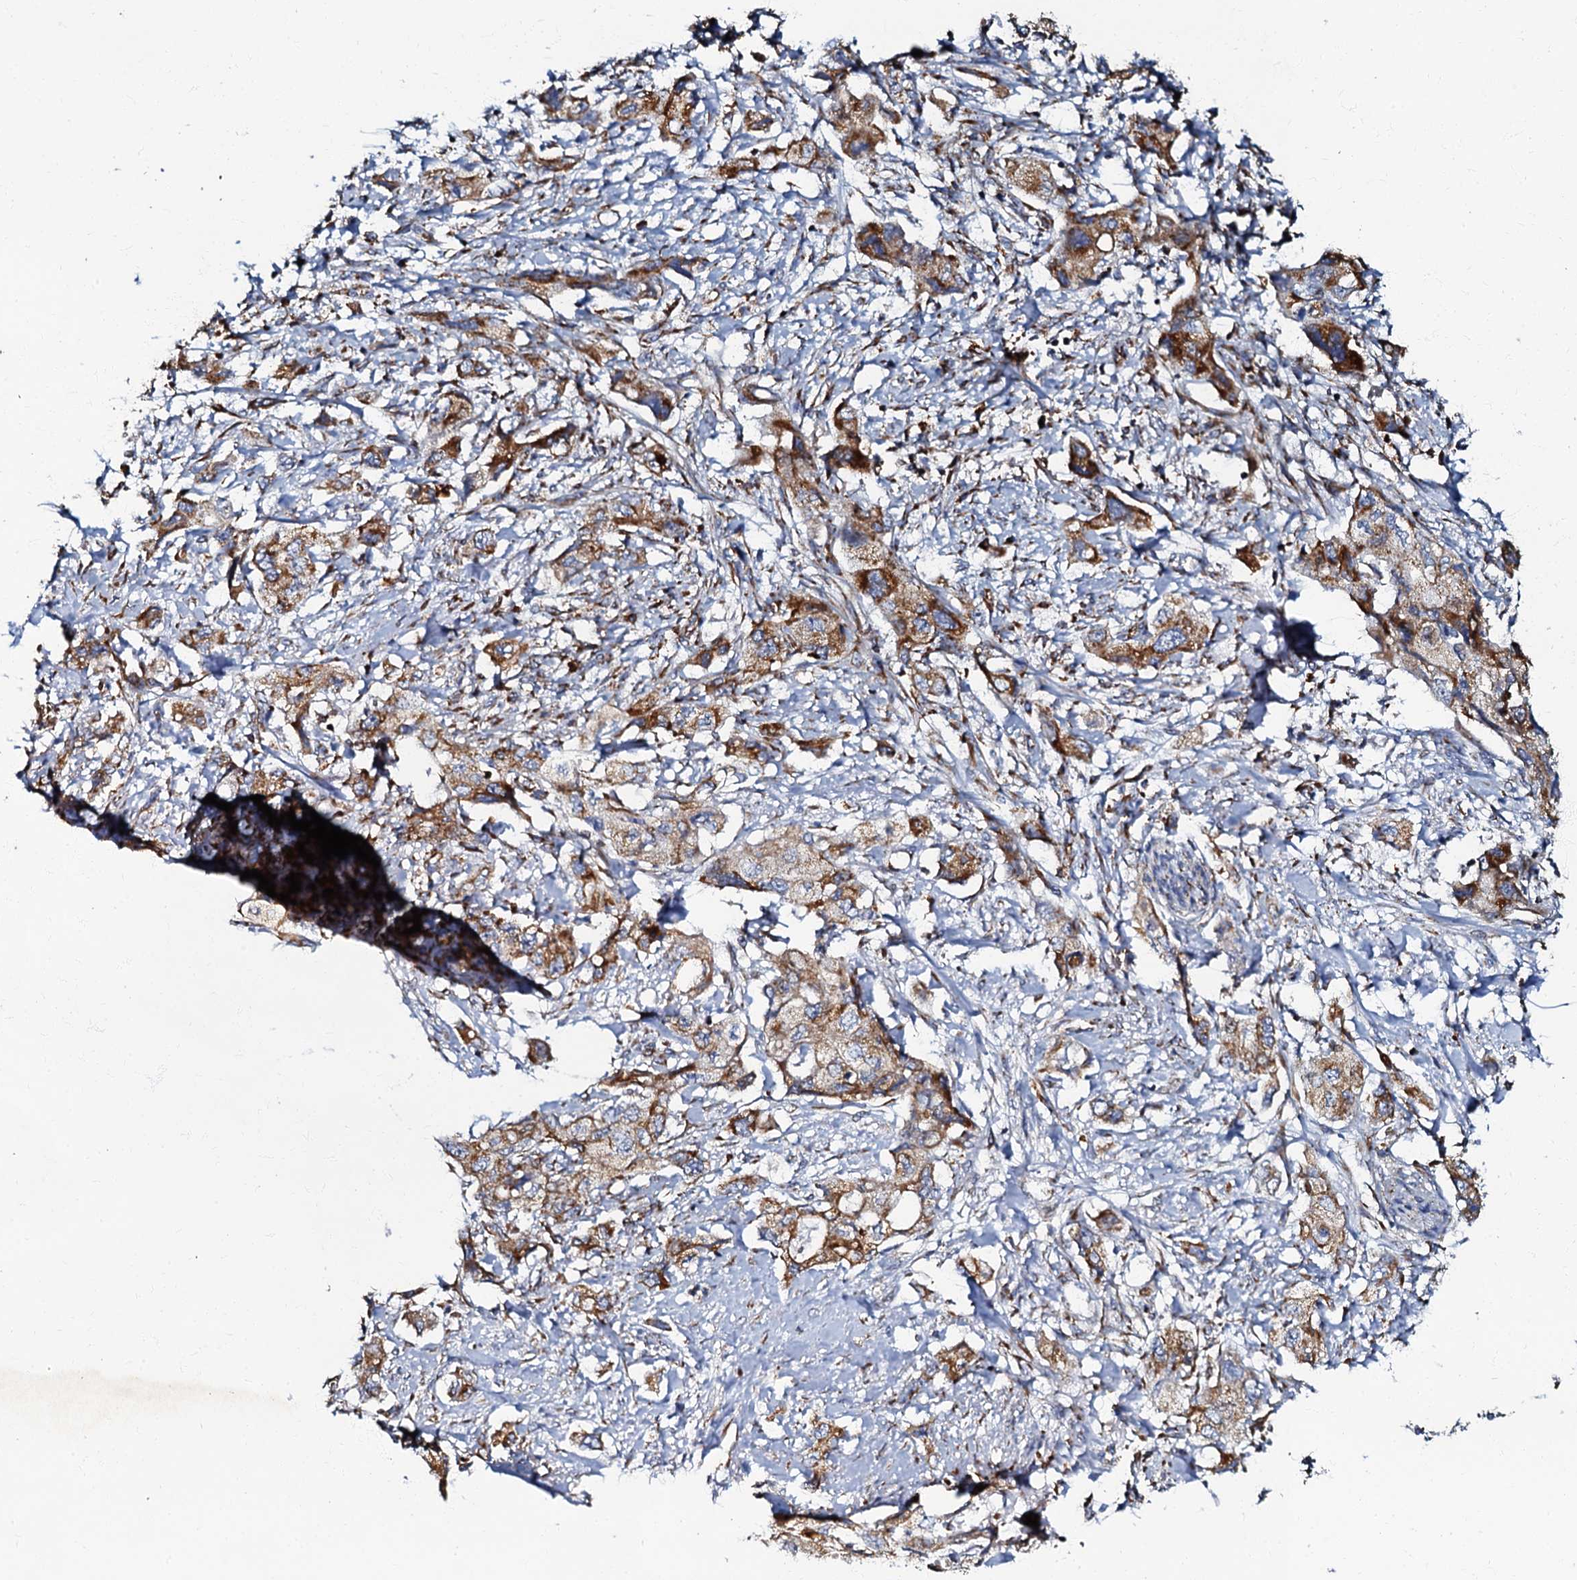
{"staining": {"intensity": "moderate", "quantity": ">75%", "location": "cytoplasmic/membranous"}, "tissue": "pancreatic cancer", "cell_type": "Tumor cells", "image_type": "cancer", "snomed": [{"axis": "morphology", "description": "Adenocarcinoma, NOS"}, {"axis": "topography", "description": "Pancreas"}], "caption": "Immunohistochemical staining of pancreatic adenocarcinoma reveals medium levels of moderate cytoplasmic/membranous protein expression in approximately >75% of tumor cells.", "gene": "NDUFA12", "patient": {"sex": "female", "age": 73}}